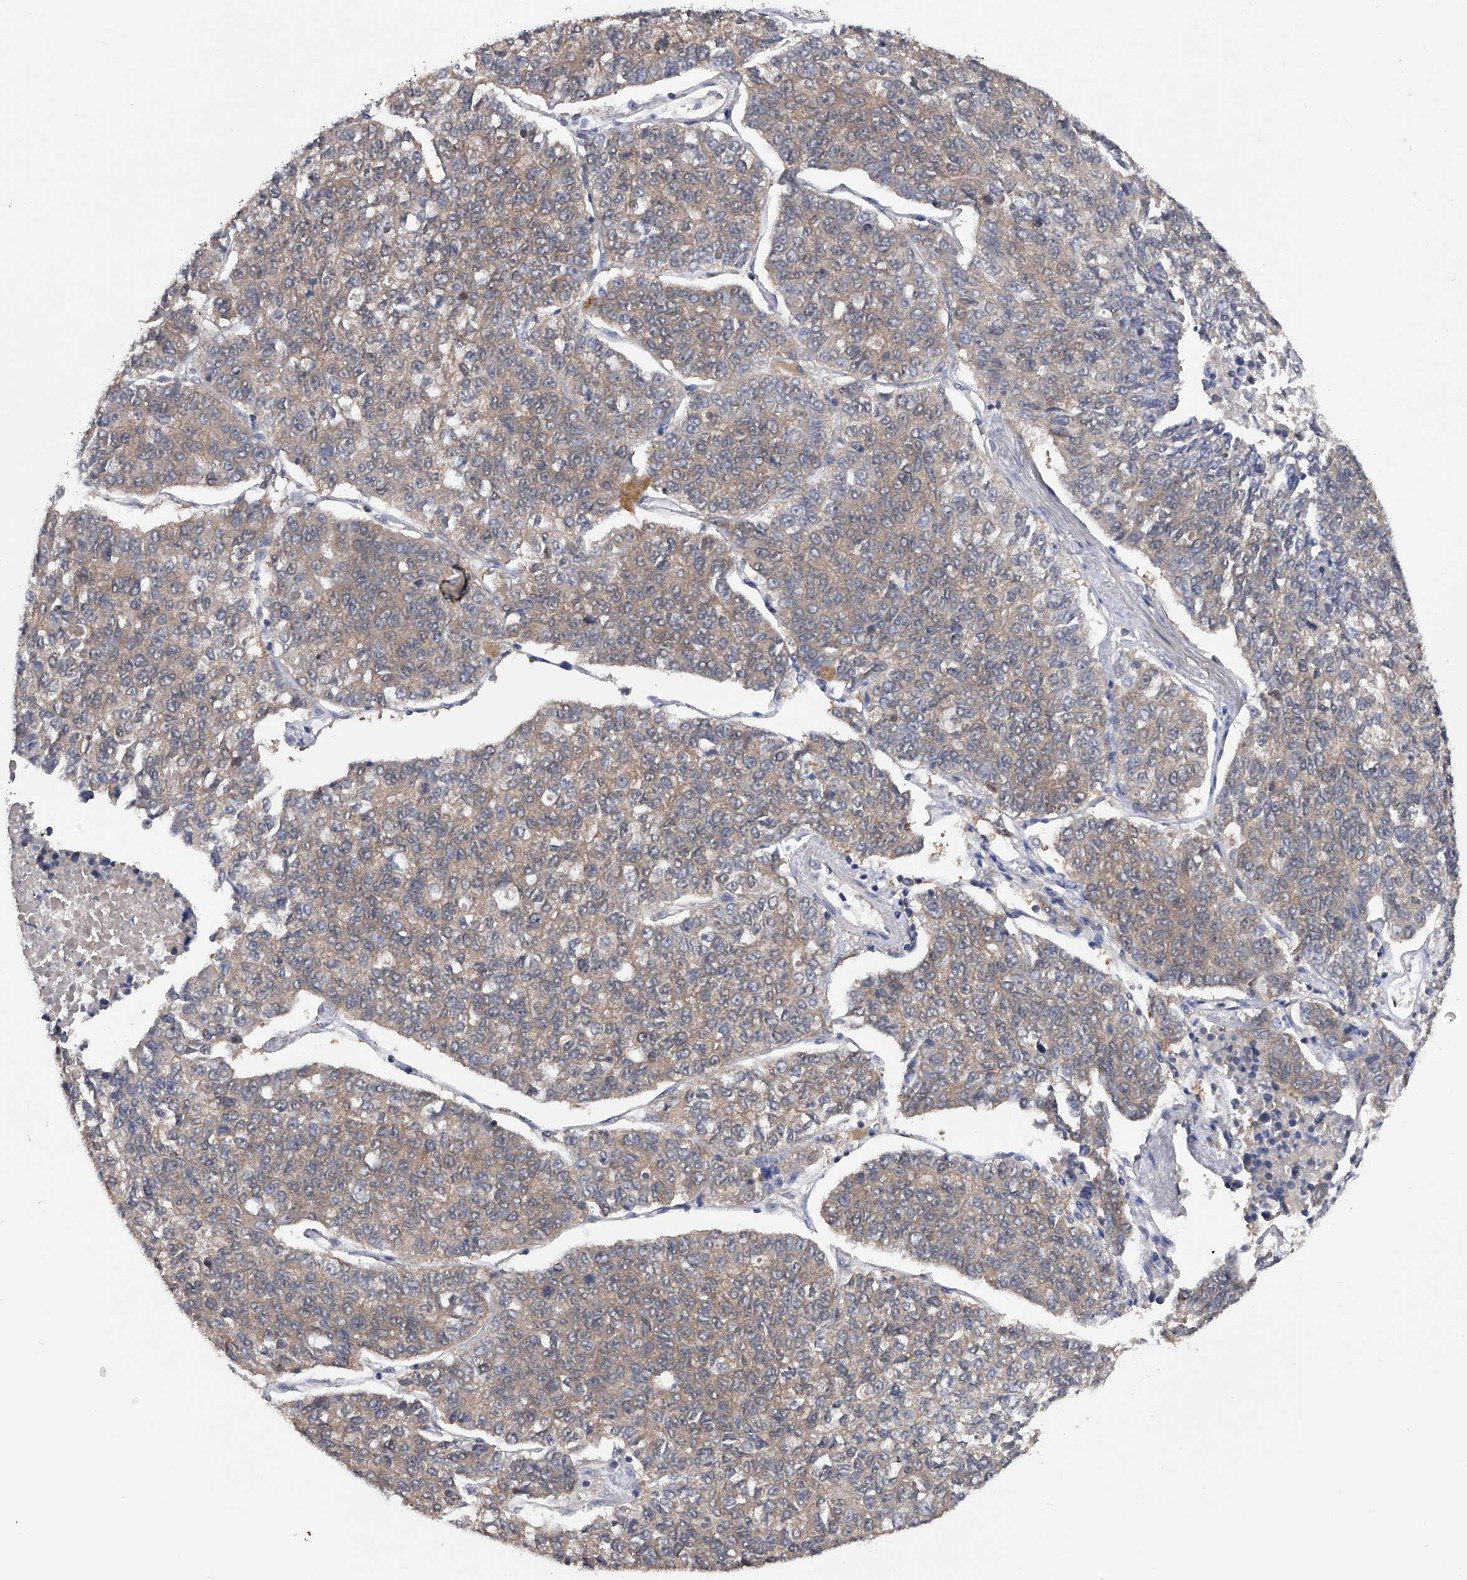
{"staining": {"intensity": "weak", "quantity": "<25%", "location": "cytoplasmic/membranous"}, "tissue": "lung cancer", "cell_type": "Tumor cells", "image_type": "cancer", "snomed": [{"axis": "morphology", "description": "Adenocarcinoma, NOS"}, {"axis": "topography", "description": "Lung"}], "caption": "Immunohistochemistry (IHC) of lung adenocarcinoma demonstrates no staining in tumor cells.", "gene": "CFAP298", "patient": {"sex": "male", "age": 49}}